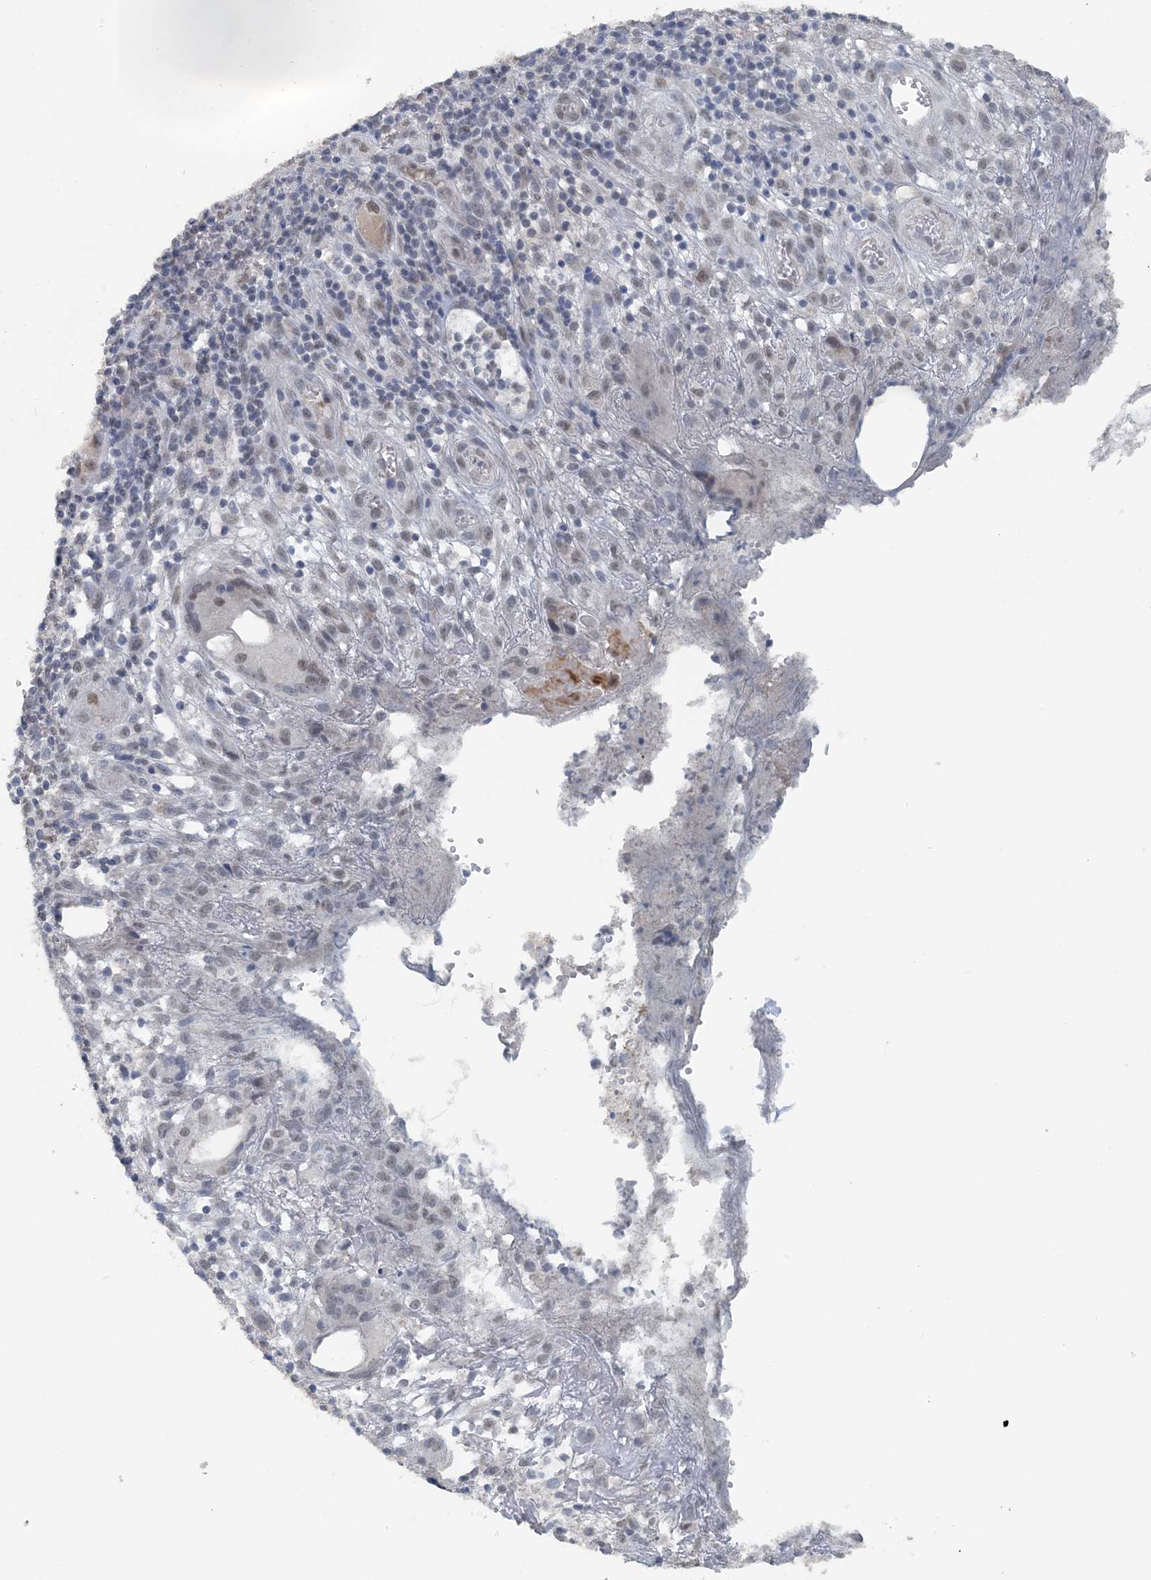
{"staining": {"intensity": "negative", "quantity": "none", "location": "none"}, "tissue": "skin cancer", "cell_type": "Tumor cells", "image_type": "cancer", "snomed": [{"axis": "morphology", "description": "Basal cell carcinoma"}, {"axis": "topography", "description": "Skin"}], "caption": "IHC photomicrograph of human skin cancer stained for a protein (brown), which reveals no staining in tumor cells.", "gene": "MBD2", "patient": {"sex": "female", "age": 64}}